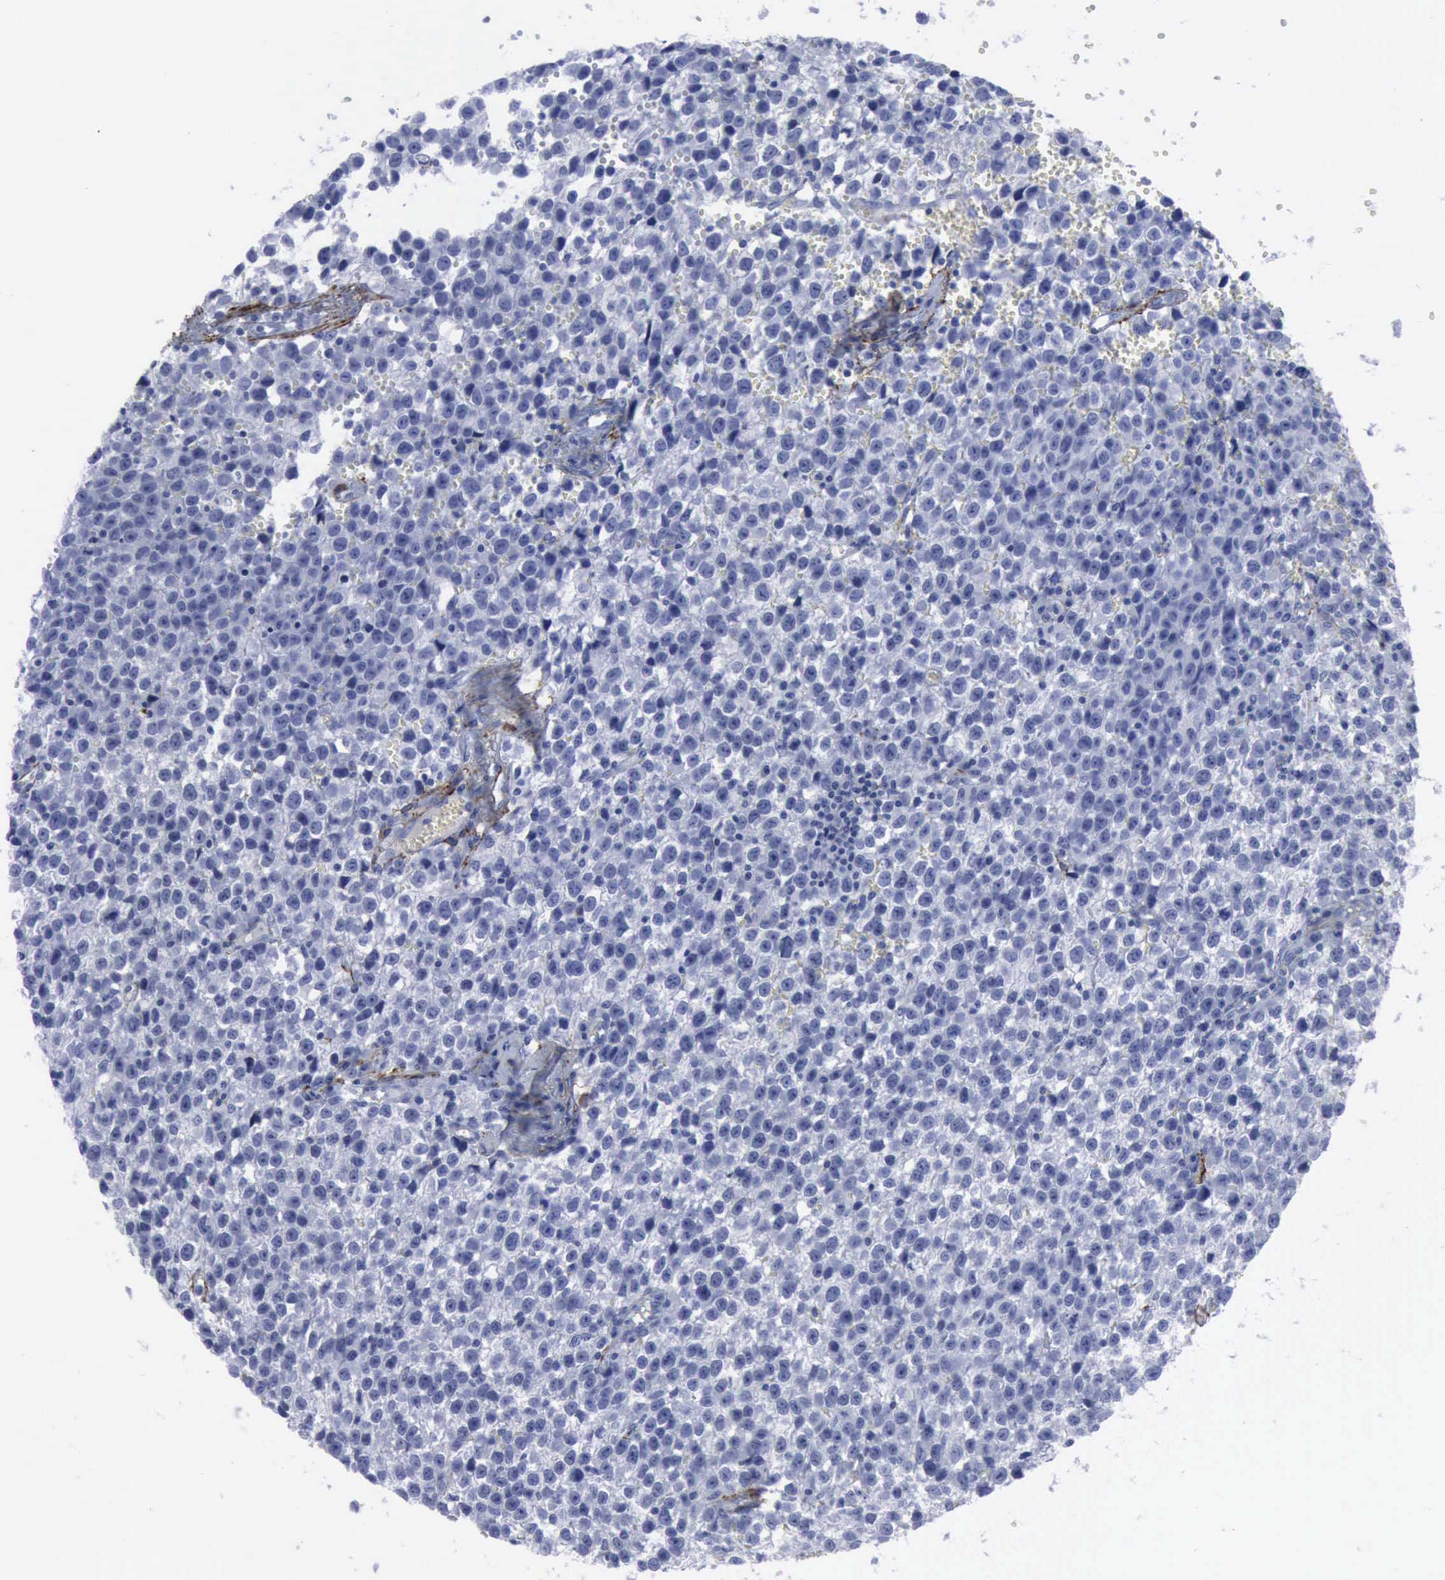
{"staining": {"intensity": "negative", "quantity": "none", "location": "none"}, "tissue": "testis cancer", "cell_type": "Tumor cells", "image_type": "cancer", "snomed": [{"axis": "morphology", "description": "Seminoma, NOS"}, {"axis": "topography", "description": "Testis"}], "caption": "Immunohistochemical staining of human testis cancer shows no significant positivity in tumor cells.", "gene": "NGFR", "patient": {"sex": "male", "age": 35}}